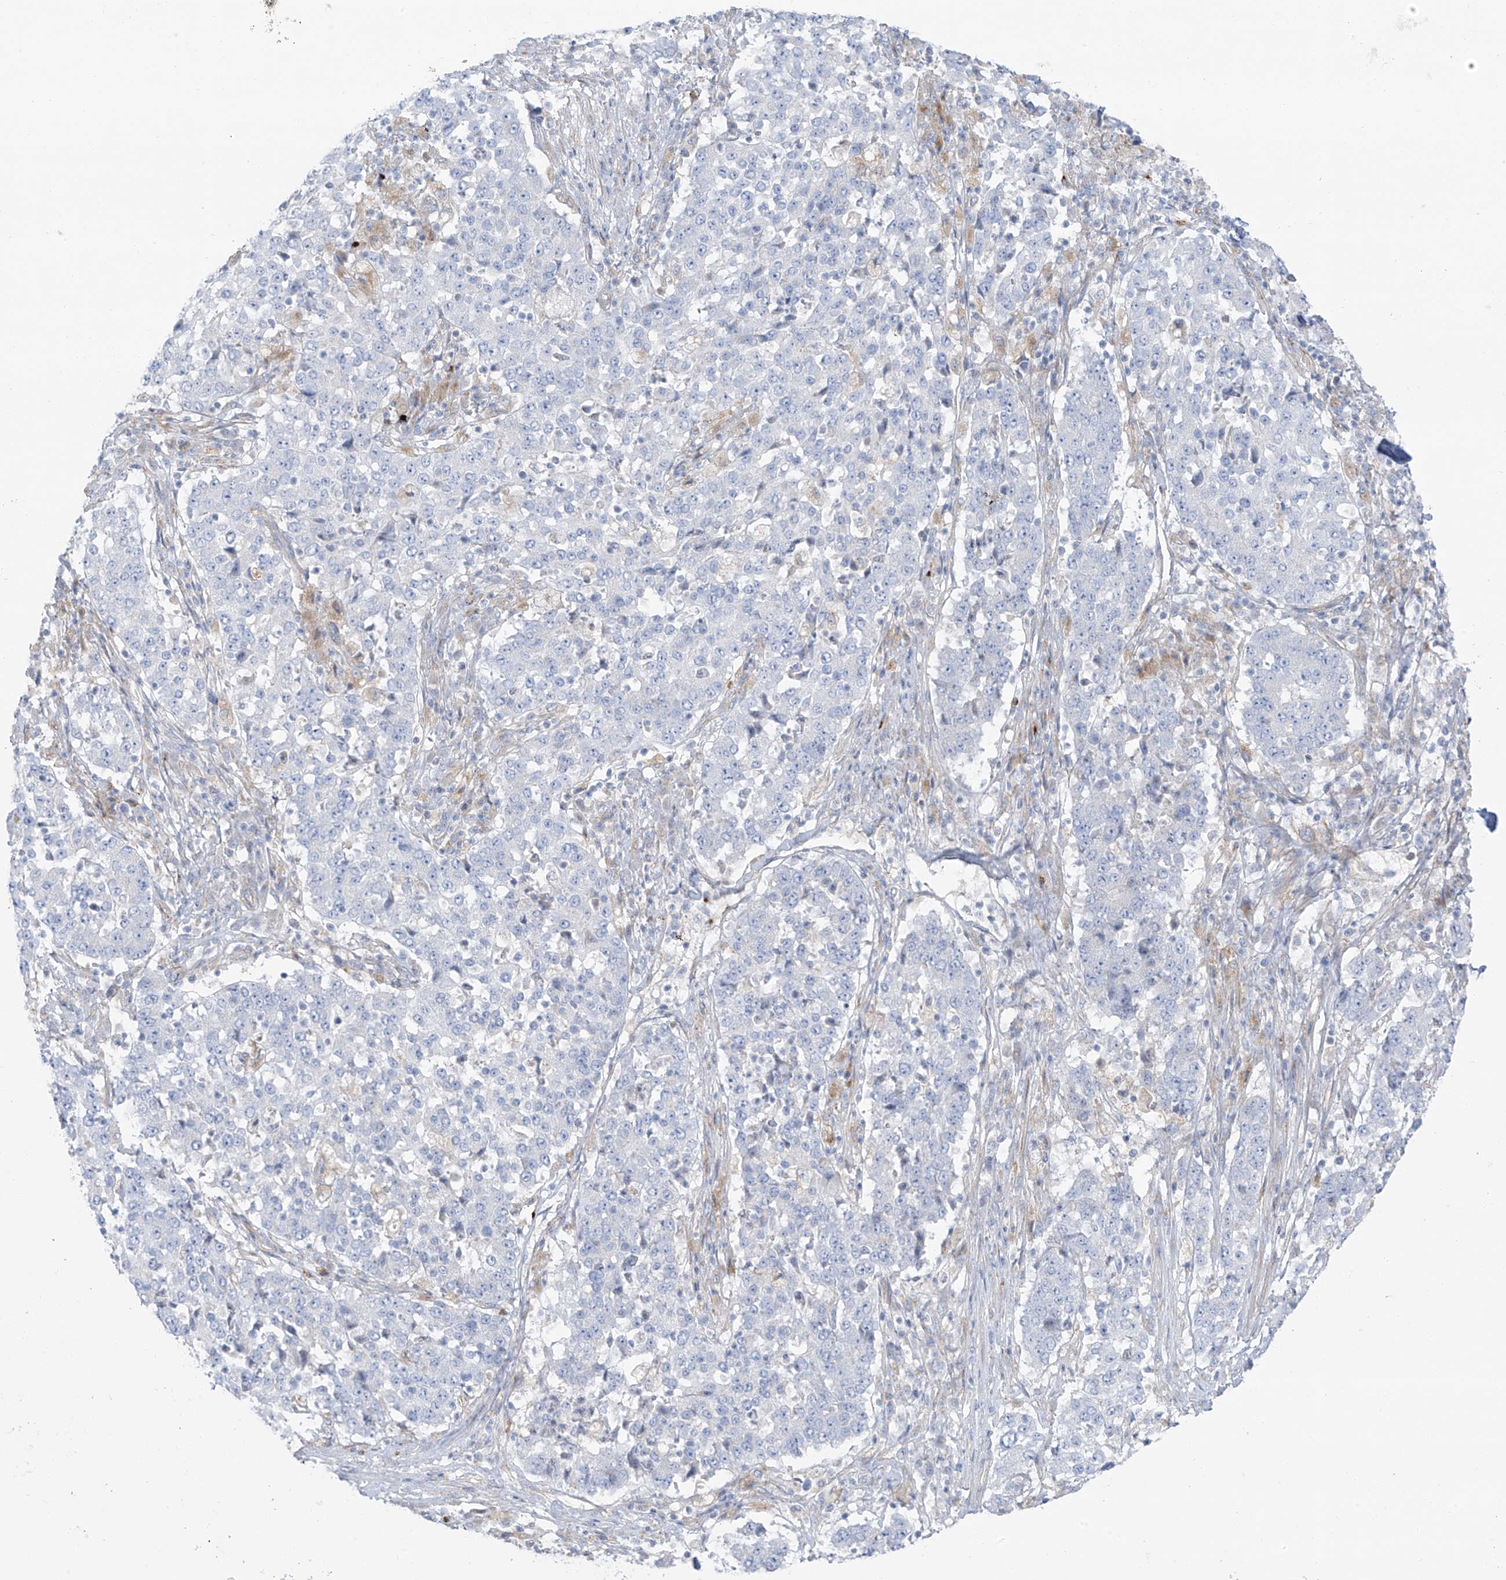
{"staining": {"intensity": "negative", "quantity": "none", "location": "none"}, "tissue": "stomach cancer", "cell_type": "Tumor cells", "image_type": "cancer", "snomed": [{"axis": "morphology", "description": "Adenocarcinoma, NOS"}, {"axis": "topography", "description": "Stomach"}], "caption": "Photomicrograph shows no protein expression in tumor cells of stomach cancer (adenocarcinoma) tissue.", "gene": "TAL2", "patient": {"sex": "male", "age": 59}}